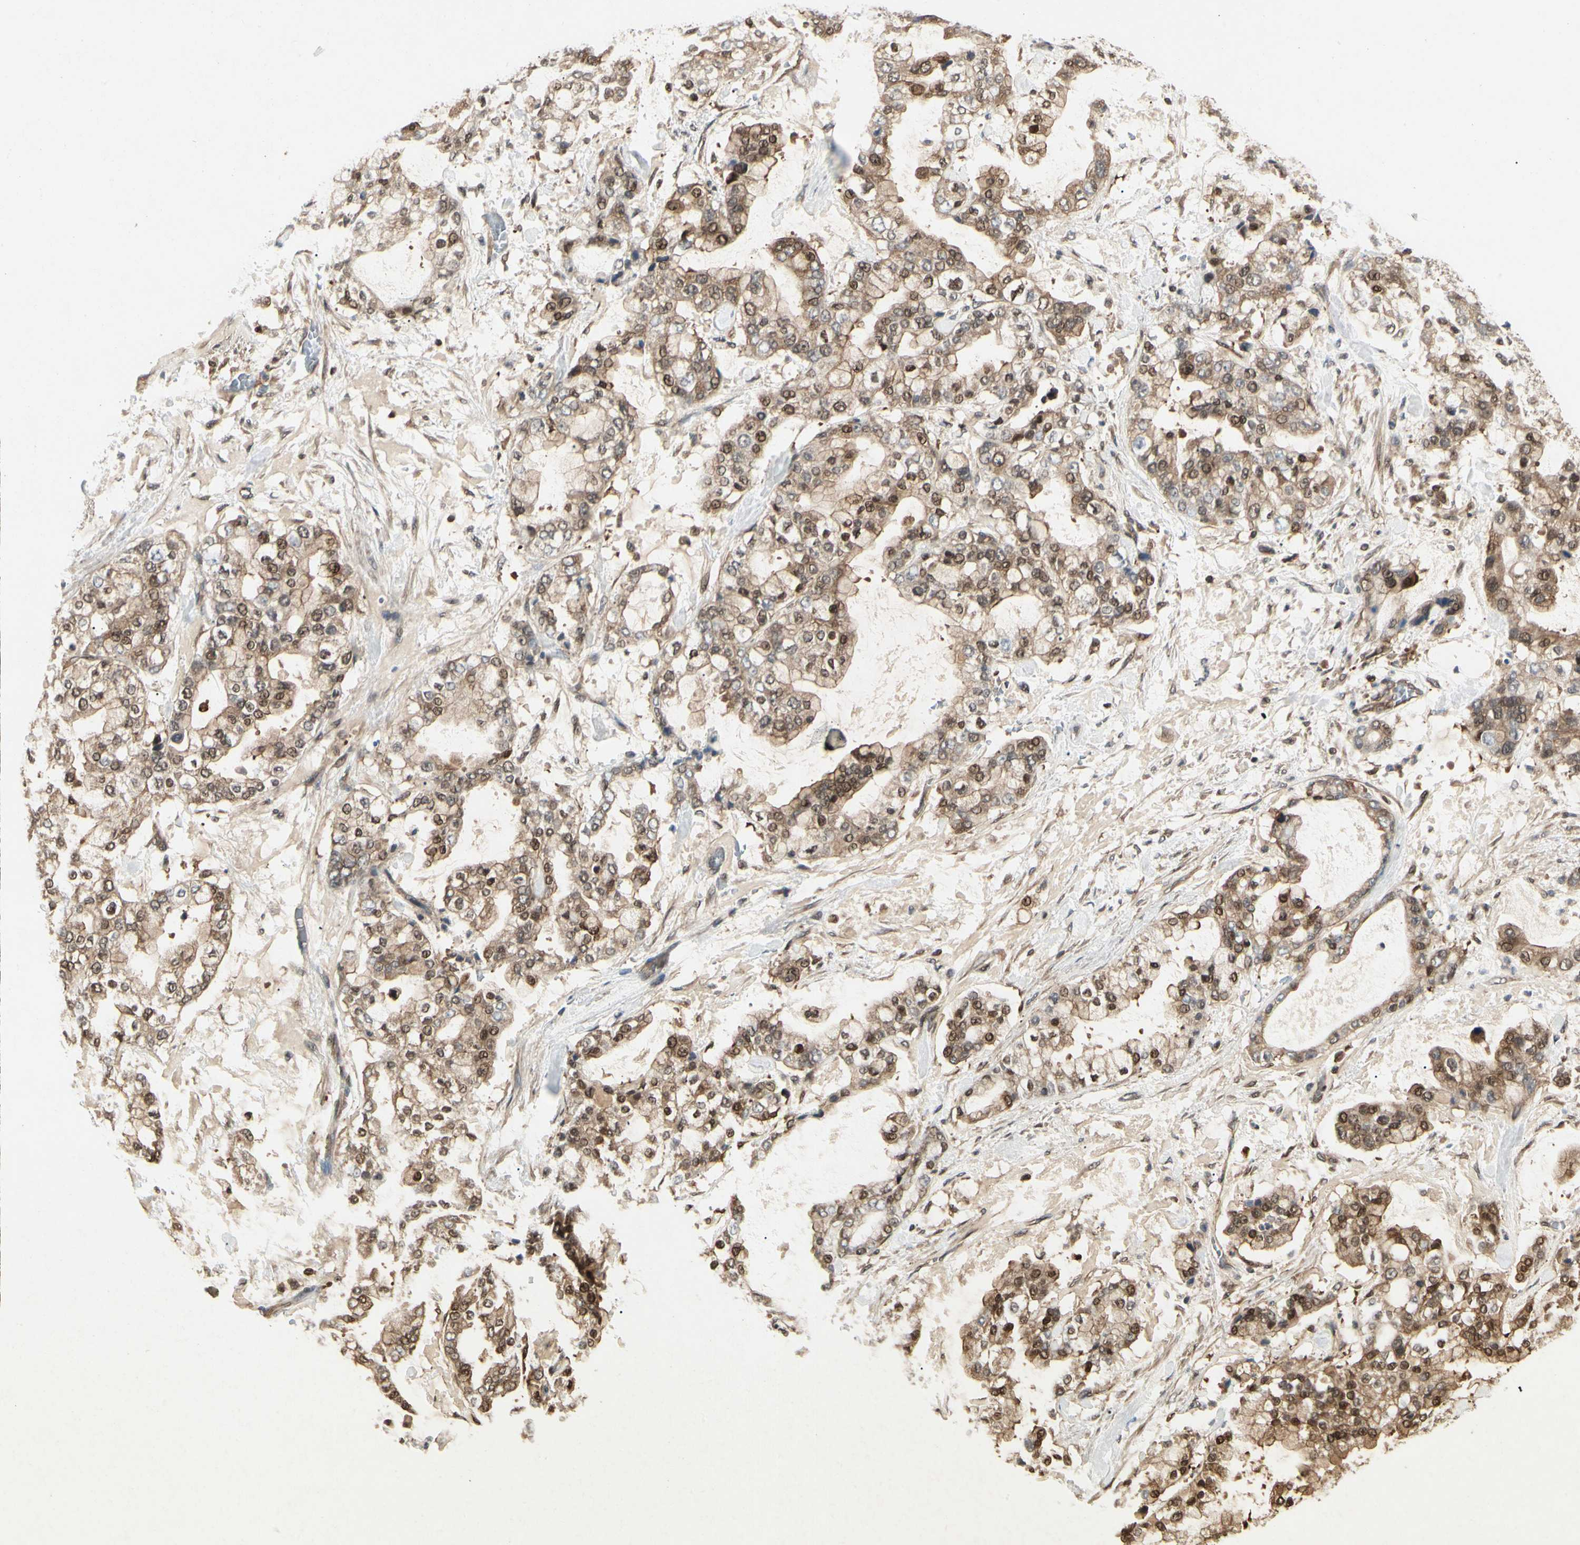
{"staining": {"intensity": "strong", "quantity": "25%-75%", "location": "cytoplasmic/membranous,nuclear"}, "tissue": "stomach cancer", "cell_type": "Tumor cells", "image_type": "cancer", "snomed": [{"axis": "morphology", "description": "Normal tissue, NOS"}, {"axis": "morphology", "description": "Adenocarcinoma, NOS"}, {"axis": "topography", "description": "Stomach, upper"}, {"axis": "topography", "description": "Stomach"}], "caption": "Human stomach cancer (adenocarcinoma) stained for a protein (brown) shows strong cytoplasmic/membranous and nuclear positive positivity in about 25%-75% of tumor cells.", "gene": "YWHAQ", "patient": {"sex": "male", "age": 76}}